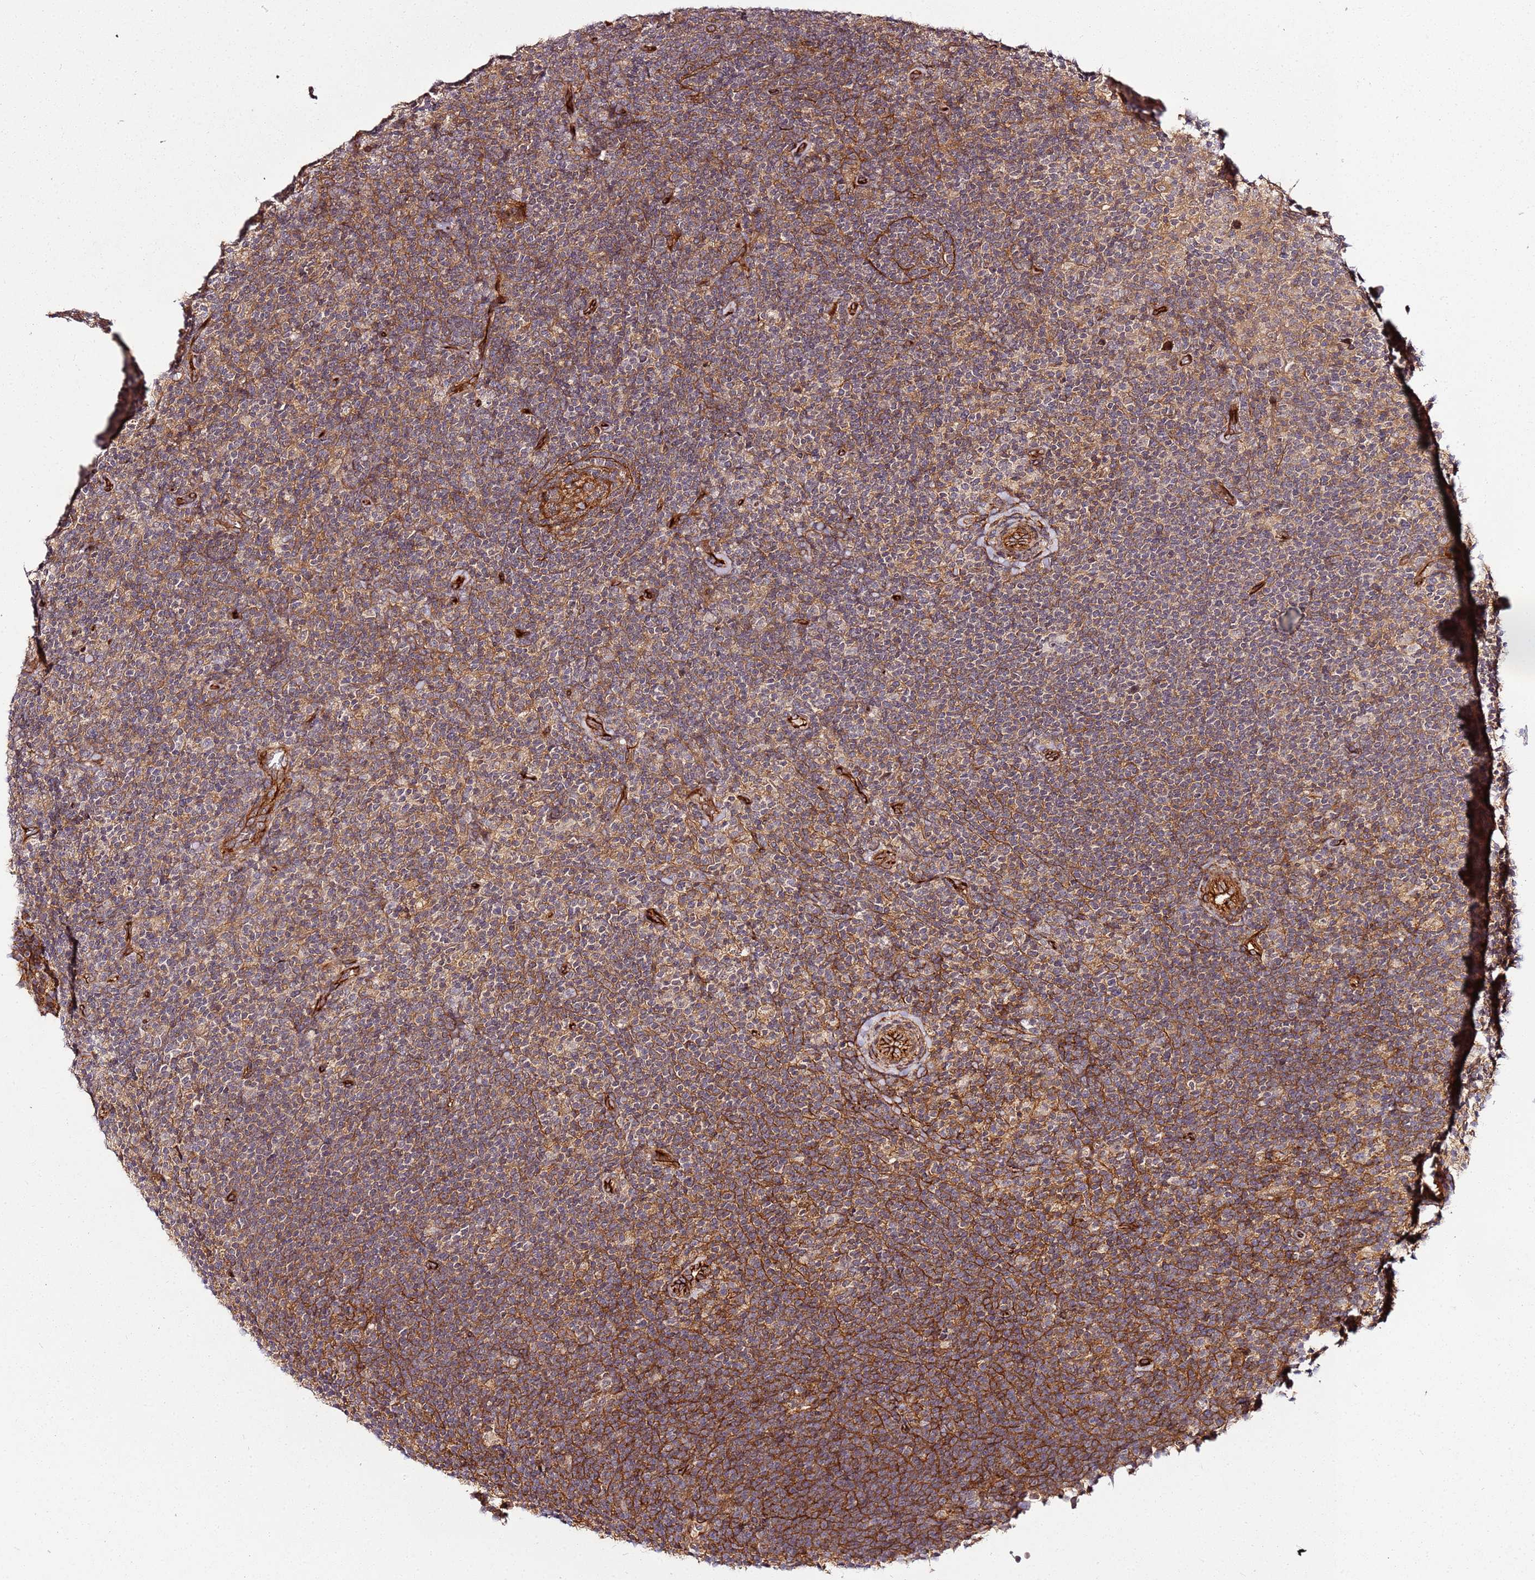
{"staining": {"intensity": "negative", "quantity": "none", "location": "none"}, "tissue": "lymphoma", "cell_type": "Tumor cells", "image_type": "cancer", "snomed": [{"axis": "morphology", "description": "Hodgkin's disease, NOS"}, {"axis": "topography", "description": "Lymph node"}], "caption": "The immunohistochemistry (IHC) histopathology image has no significant staining in tumor cells of Hodgkin's disease tissue.", "gene": "CCNYL1", "patient": {"sex": "female", "age": 57}}